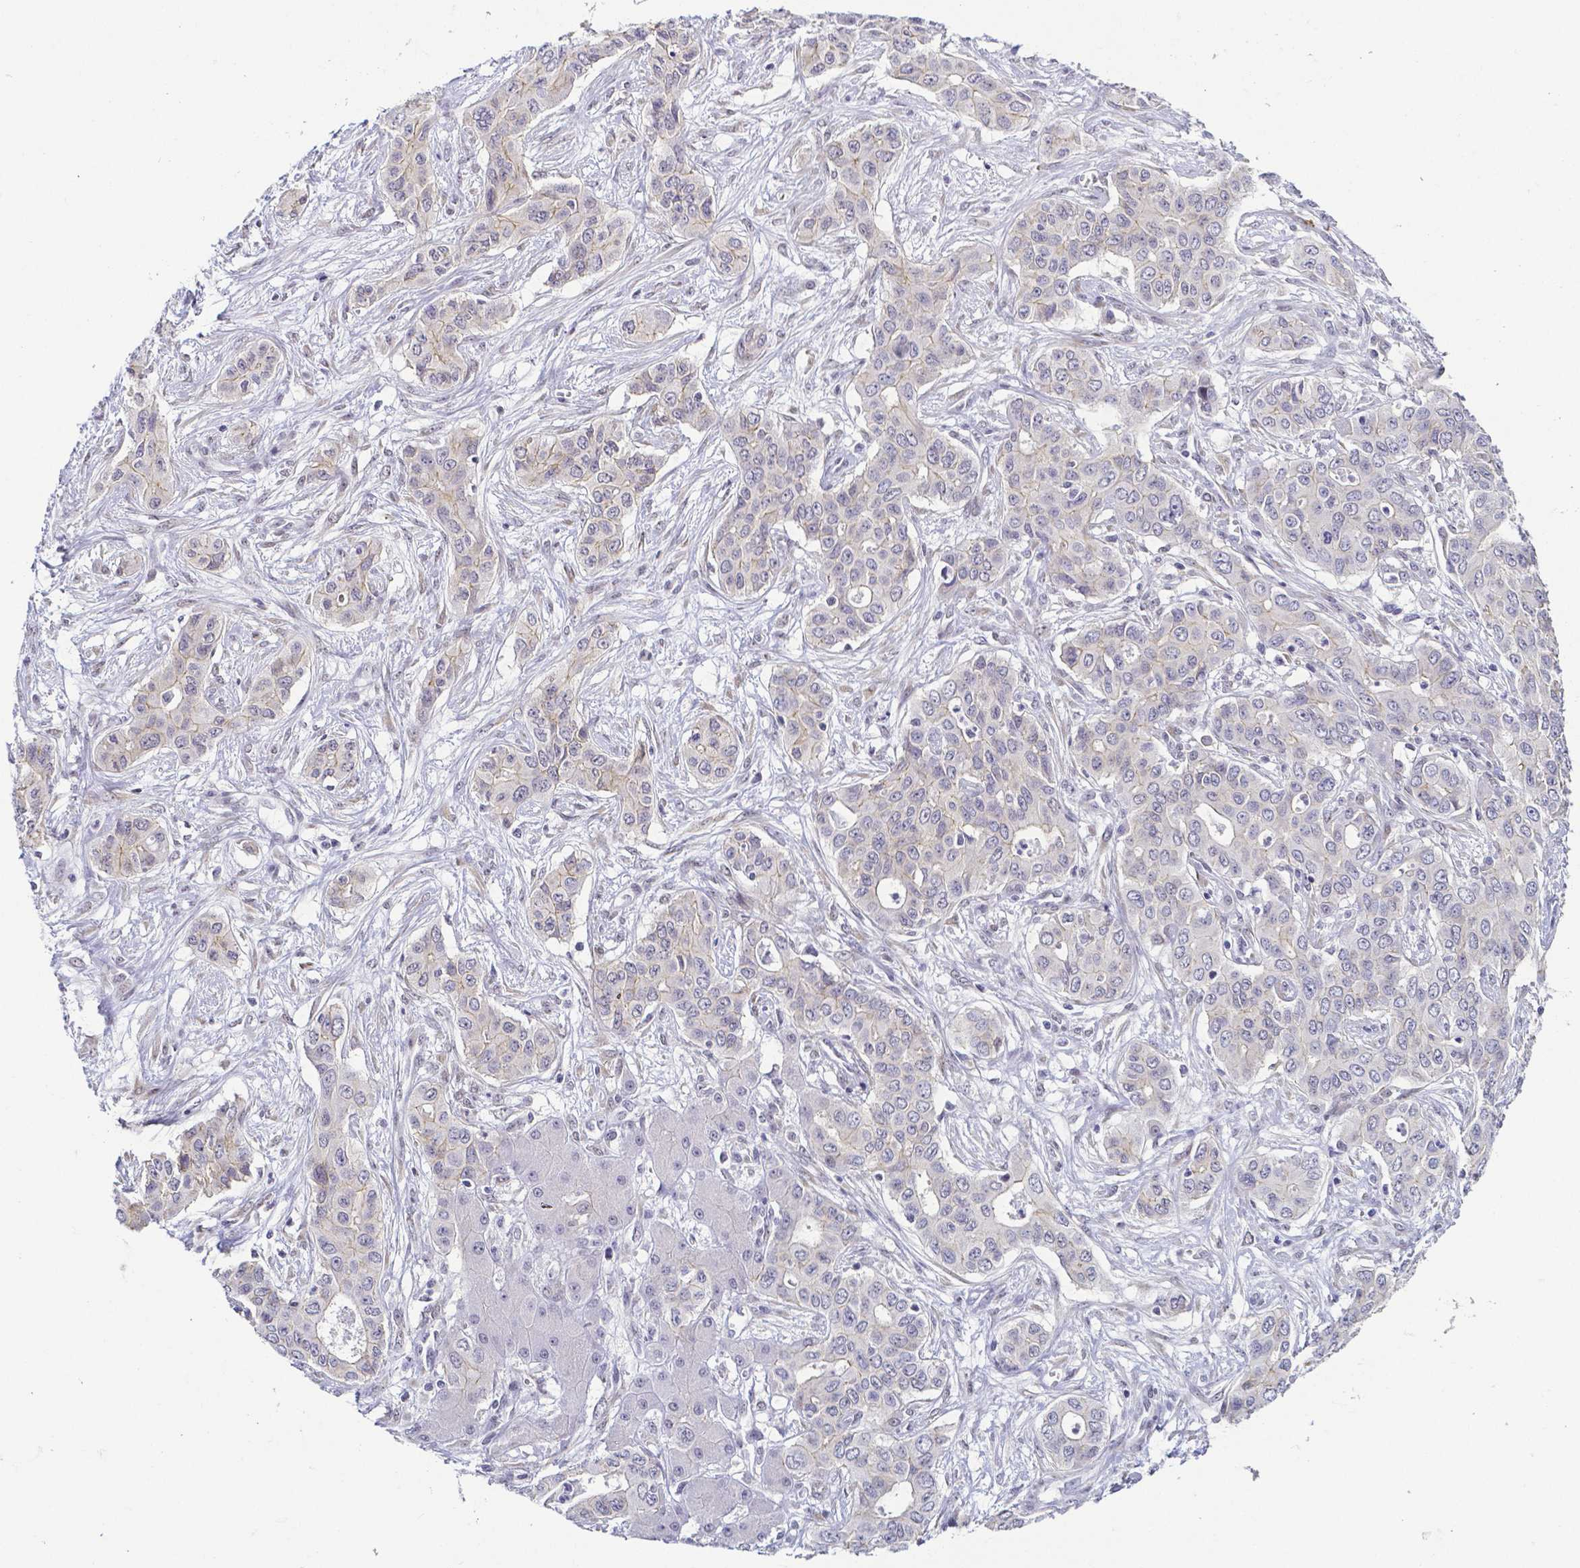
{"staining": {"intensity": "weak", "quantity": "<25%", "location": "cytoplasmic/membranous"}, "tissue": "liver cancer", "cell_type": "Tumor cells", "image_type": "cancer", "snomed": [{"axis": "morphology", "description": "Cholangiocarcinoma"}, {"axis": "topography", "description": "Liver"}], "caption": "Immunohistochemical staining of human cholangiocarcinoma (liver) reveals no significant positivity in tumor cells.", "gene": "FAM83G", "patient": {"sex": "female", "age": 65}}